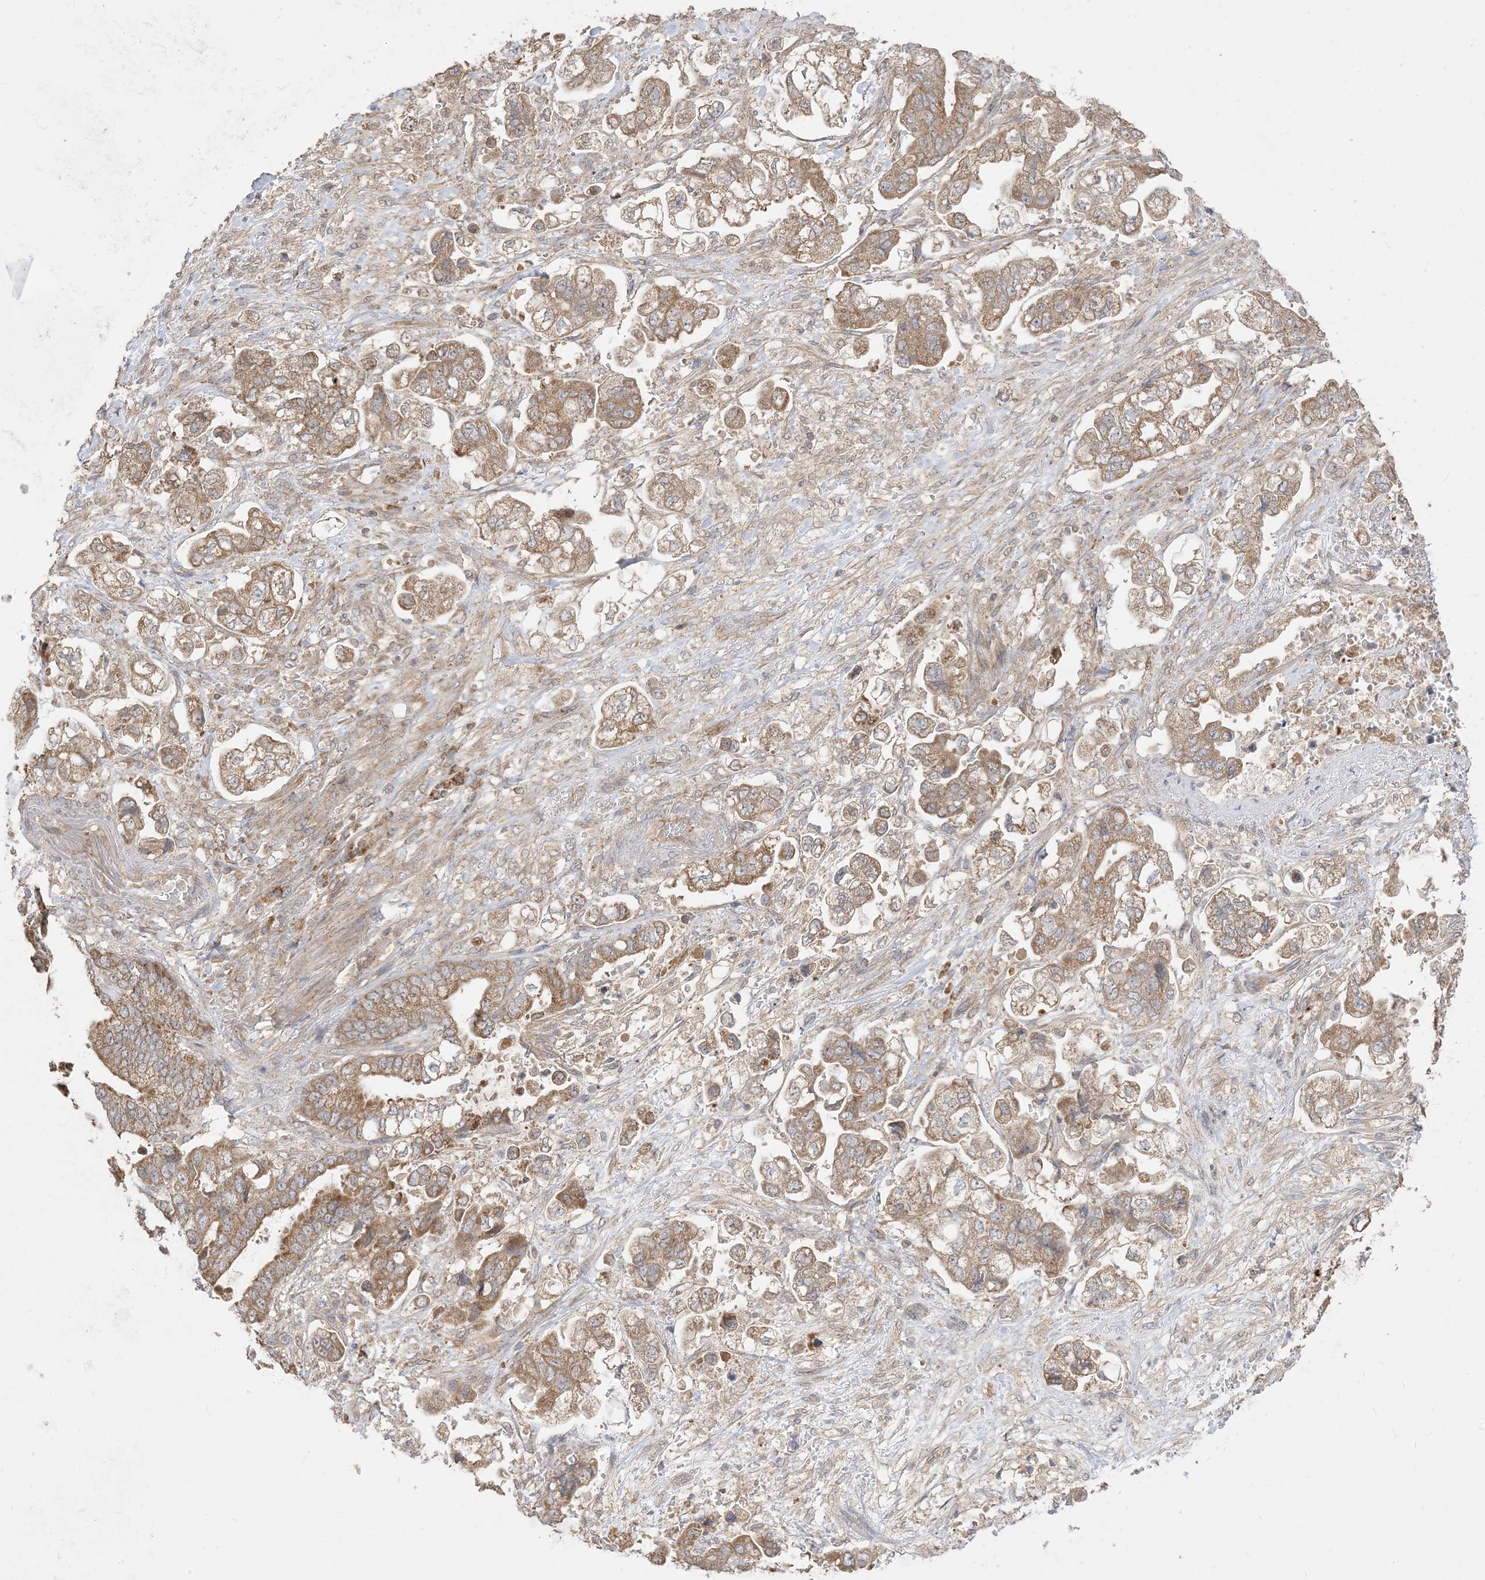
{"staining": {"intensity": "strong", "quantity": ">75%", "location": "cytoplasmic/membranous"}, "tissue": "stomach cancer", "cell_type": "Tumor cells", "image_type": "cancer", "snomed": [{"axis": "morphology", "description": "Normal tissue, NOS"}, {"axis": "morphology", "description": "Adenocarcinoma, NOS"}, {"axis": "topography", "description": "Stomach"}], "caption": "Protein expression by IHC exhibits strong cytoplasmic/membranous staining in about >75% of tumor cells in stomach cancer (adenocarcinoma).", "gene": "SIRT3", "patient": {"sex": "male", "age": 62}}